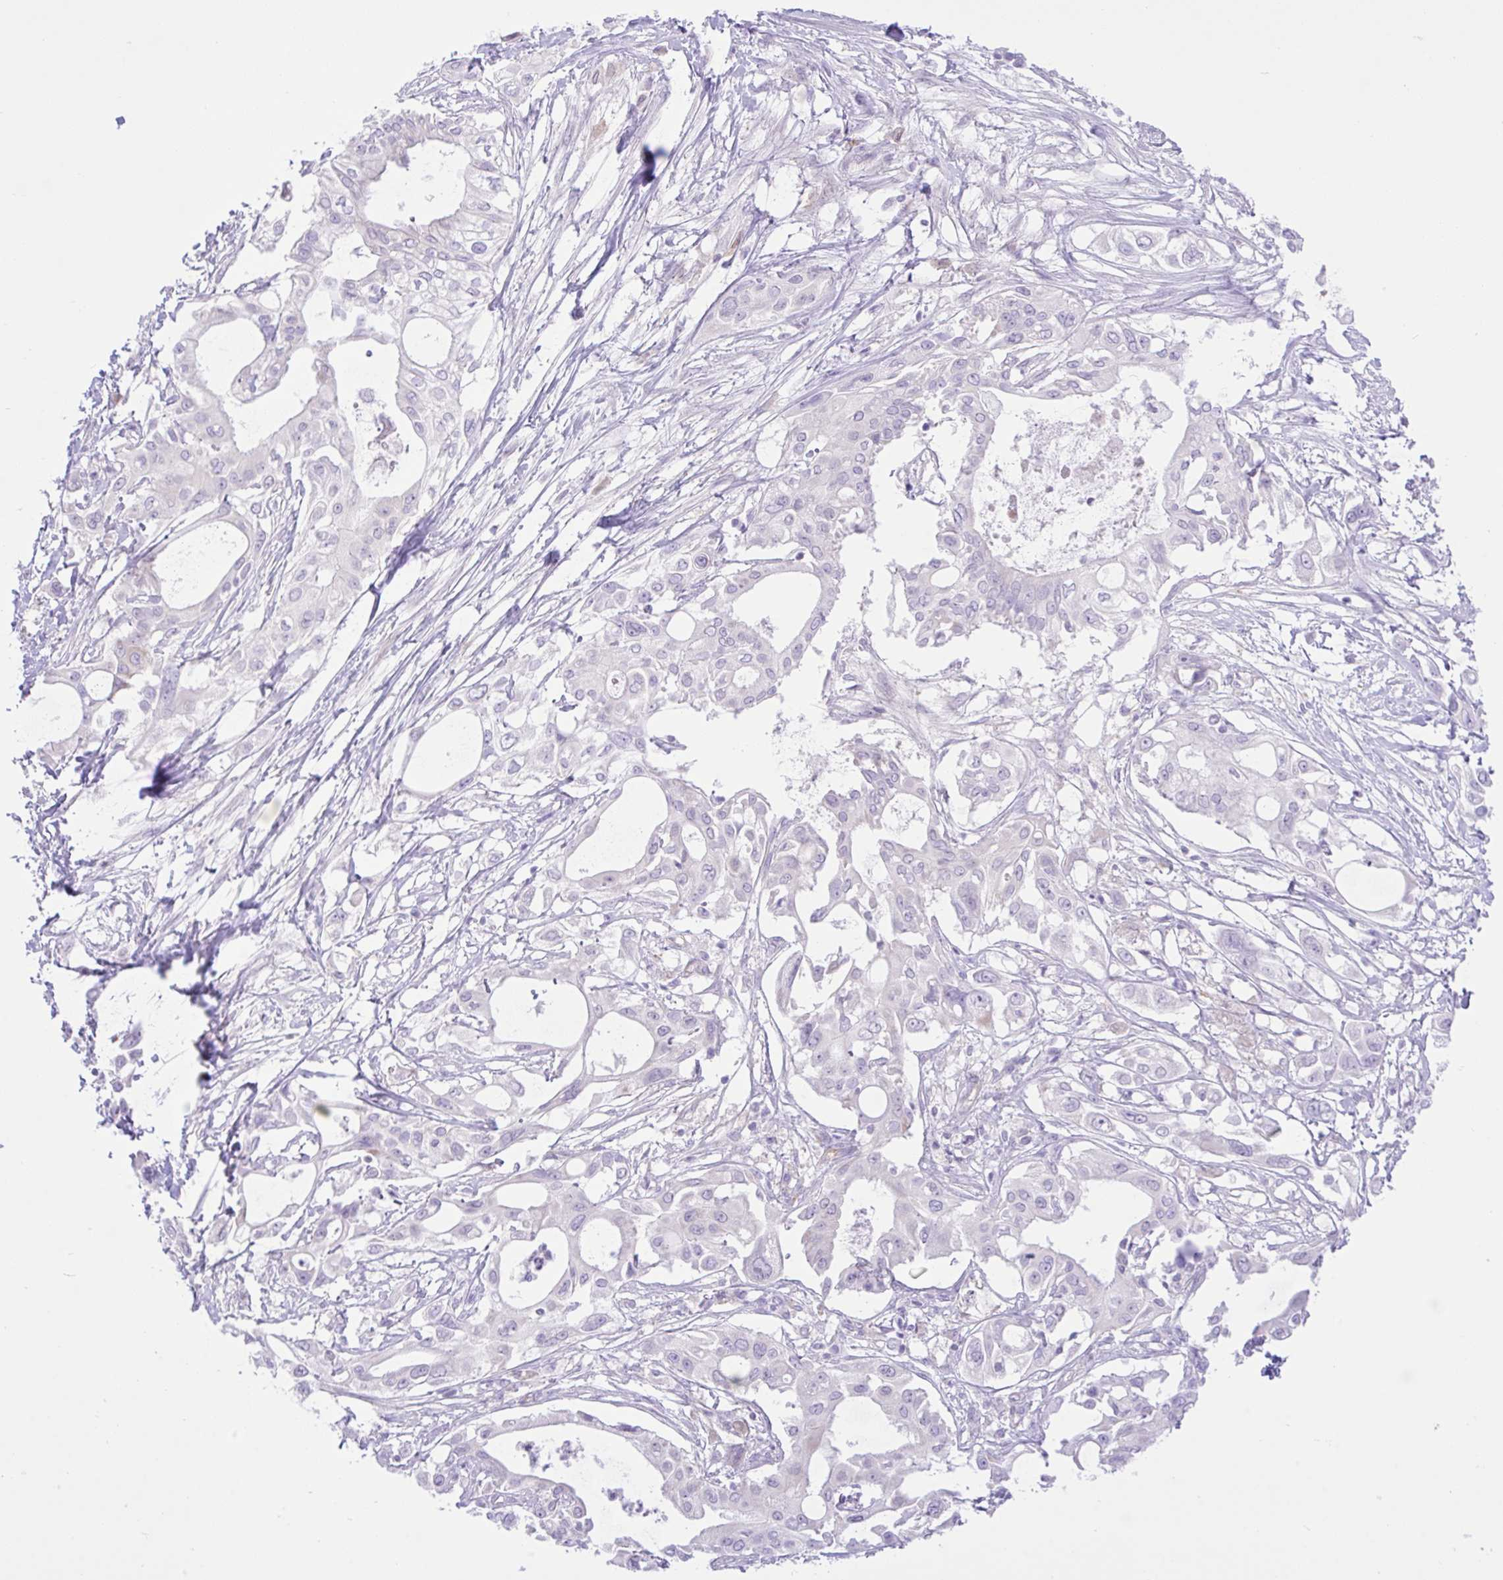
{"staining": {"intensity": "negative", "quantity": "none", "location": "none"}, "tissue": "pancreatic cancer", "cell_type": "Tumor cells", "image_type": "cancer", "snomed": [{"axis": "morphology", "description": "Adenocarcinoma, NOS"}, {"axis": "topography", "description": "Pancreas"}], "caption": "Tumor cells are negative for brown protein staining in adenocarcinoma (pancreatic). The staining is performed using DAB (3,3'-diaminobenzidine) brown chromogen with nuclei counter-stained in using hematoxylin.", "gene": "ZNF101", "patient": {"sex": "female", "age": 68}}